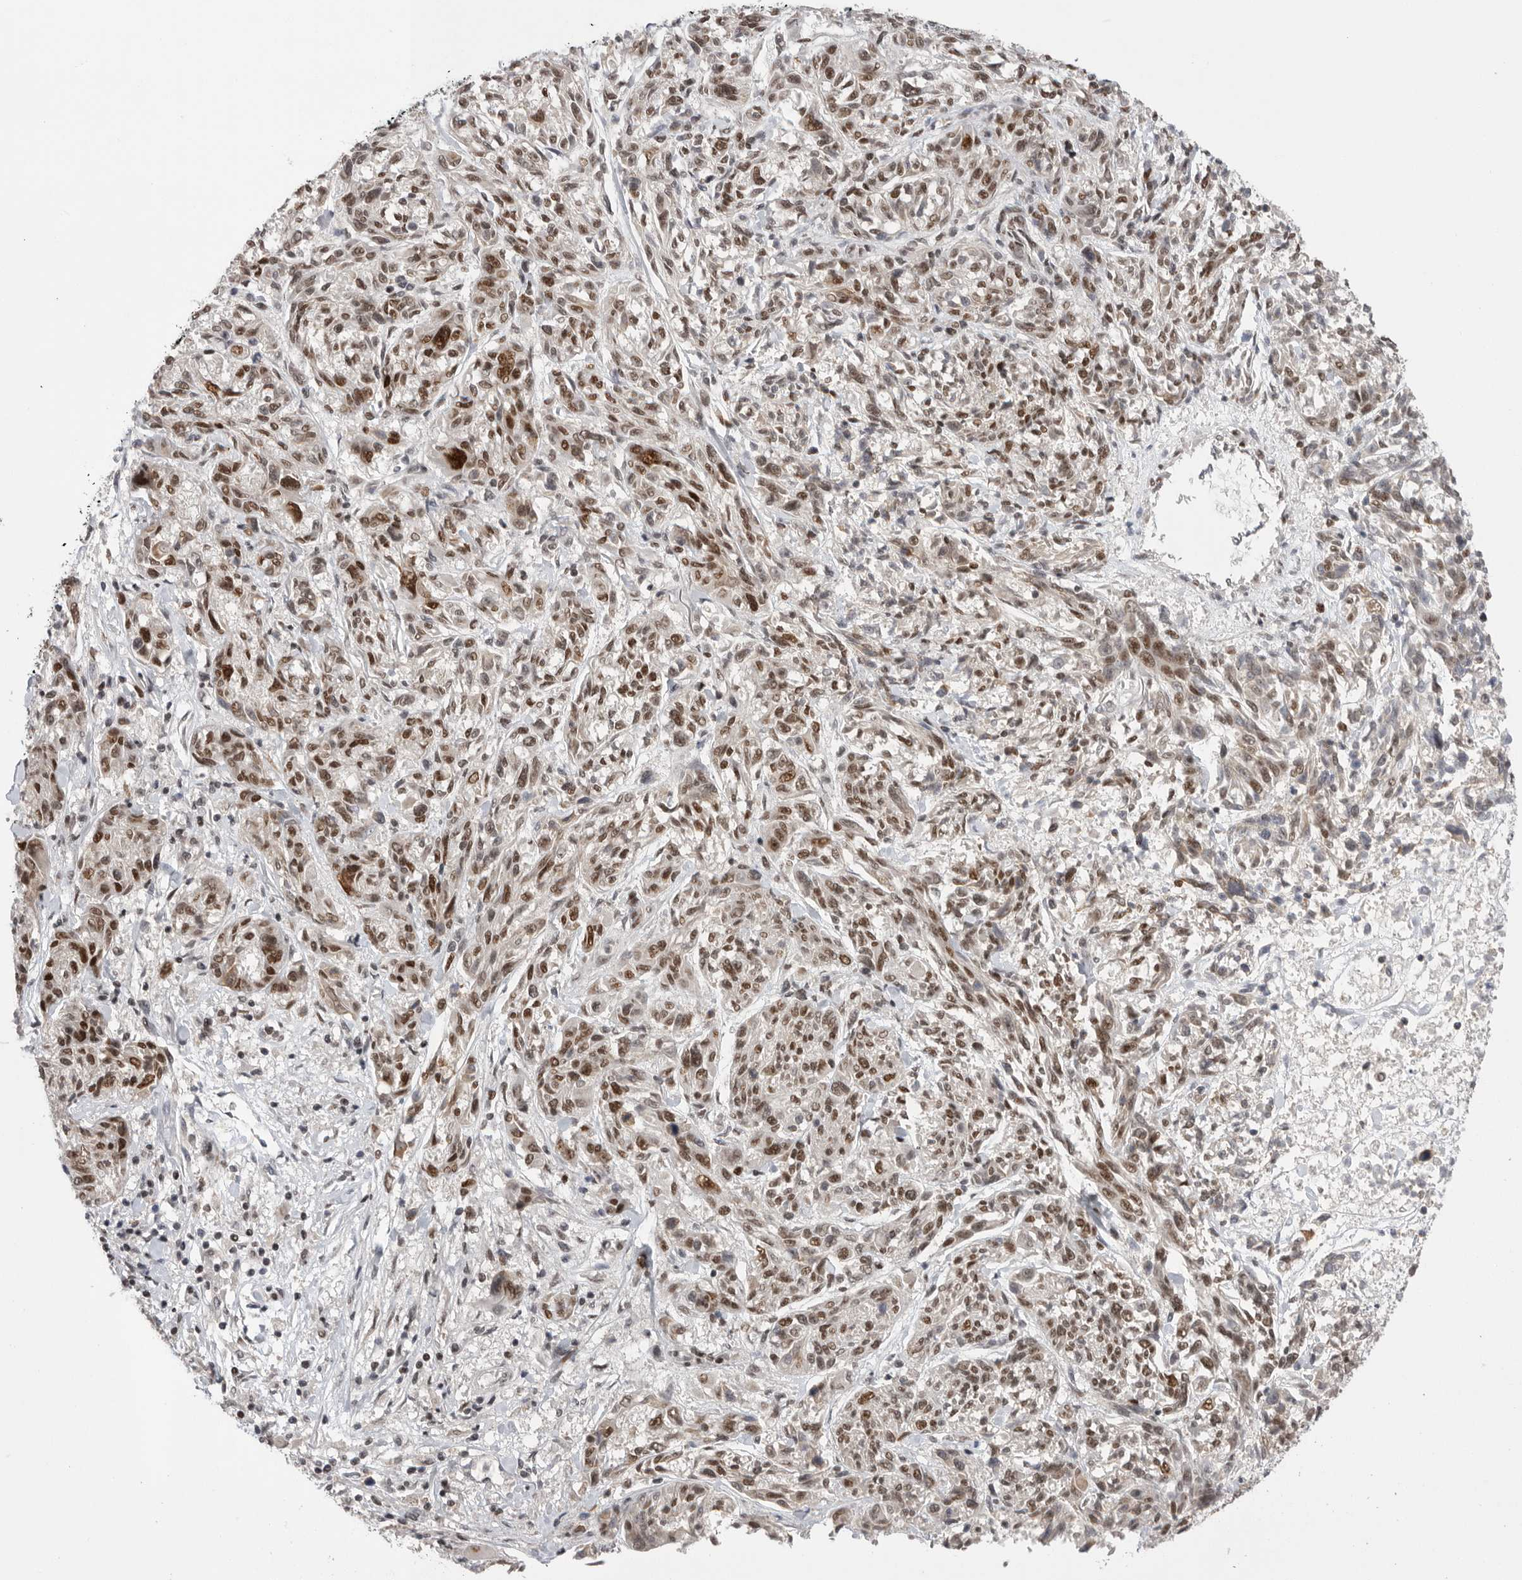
{"staining": {"intensity": "moderate", "quantity": ">75%", "location": "nuclear"}, "tissue": "melanoma", "cell_type": "Tumor cells", "image_type": "cancer", "snomed": [{"axis": "morphology", "description": "Malignant melanoma, NOS"}, {"axis": "topography", "description": "Skin"}], "caption": "Immunohistochemistry (IHC) photomicrograph of human malignant melanoma stained for a protein (brown), which displays medium levels of moderate nuclear expression in about >75% of tumor cells.", "gene": "POU5F1", "patient": {"sex": "male", "age": 53}}